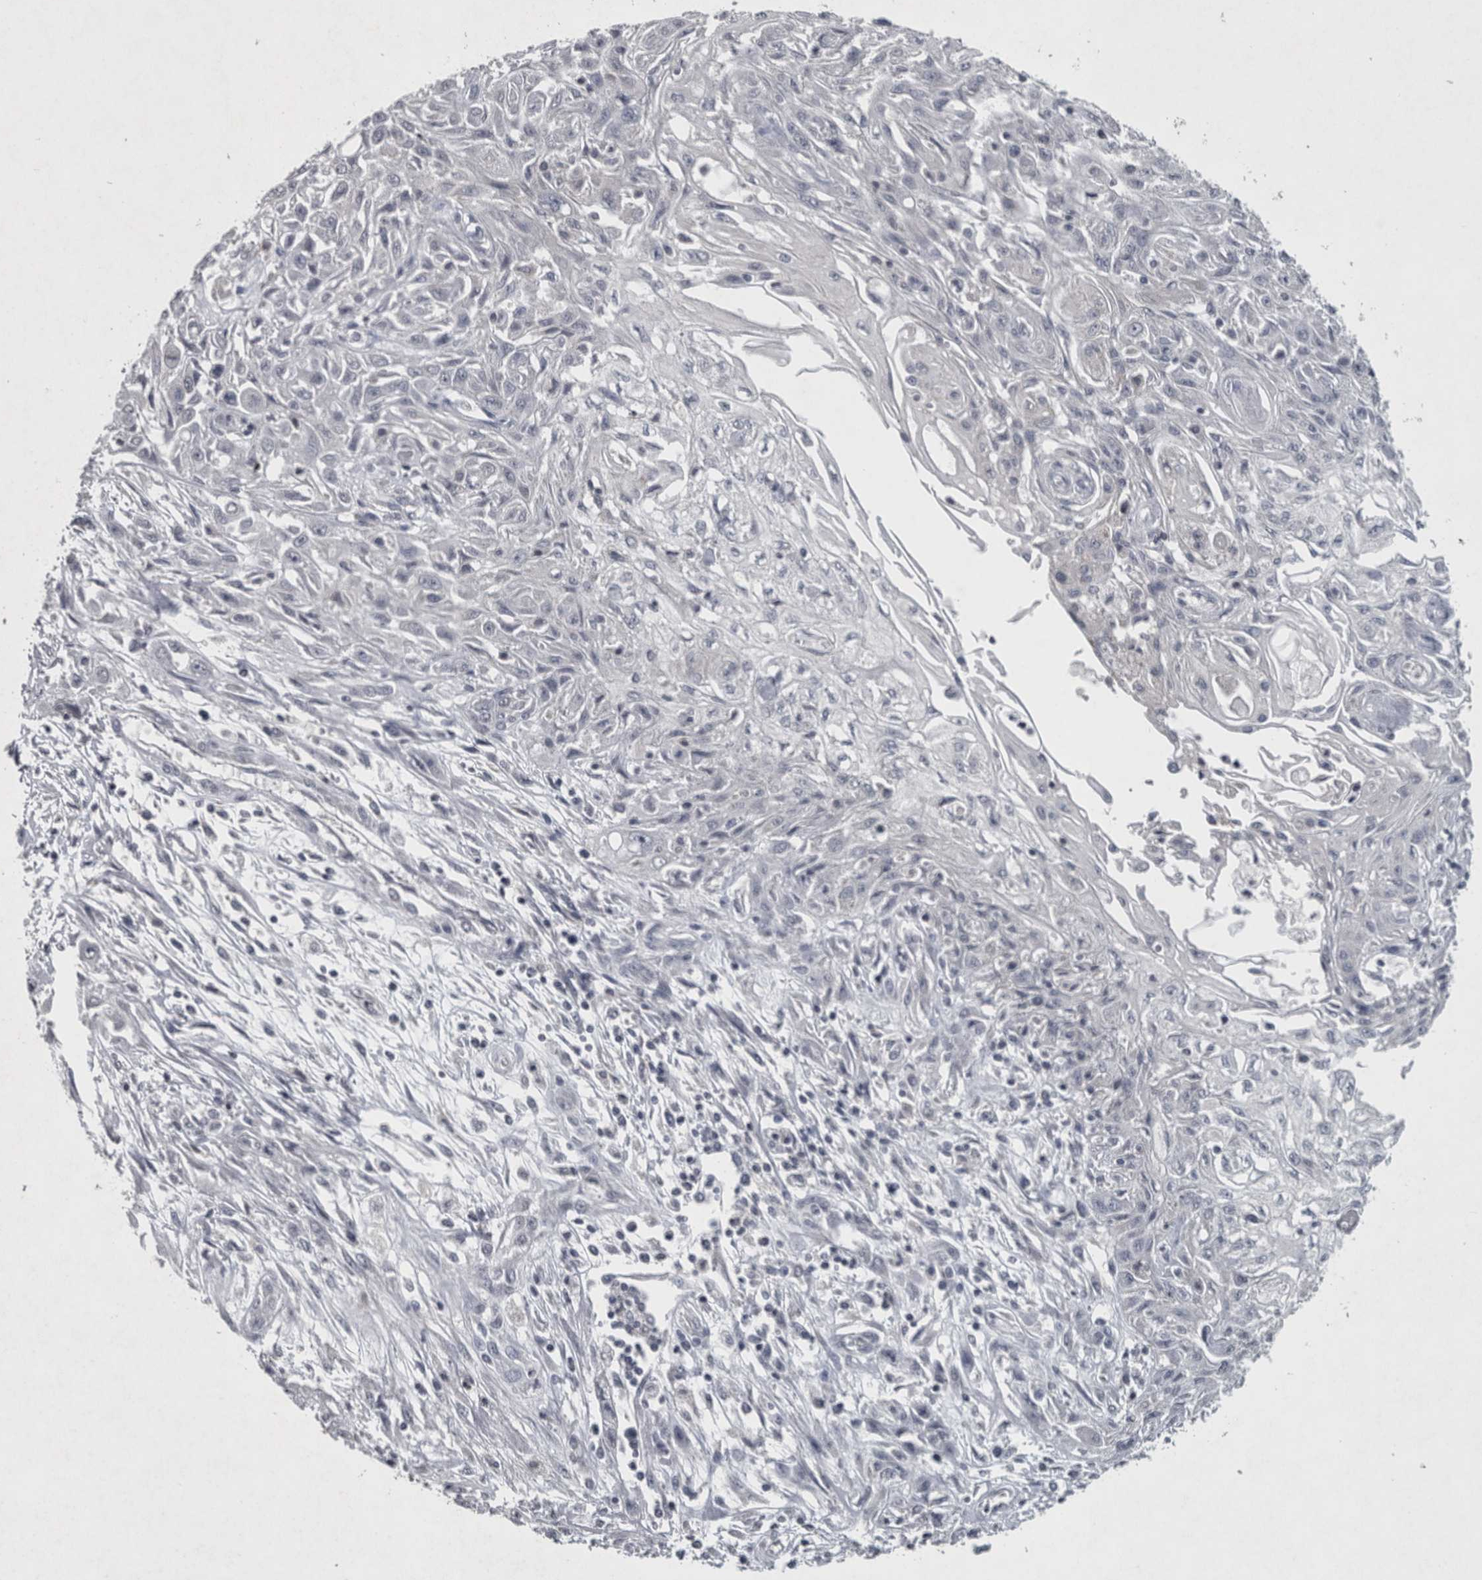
{"staining": {"intensity": "negative", "quantity": "none", "location": "none"}, "tissue": "skin cancer", "cell_type": "Tumor cells", "image_type": "cancer", "snomed": [{"axis": "morphology", "description": "Squamous cell carcinoma, NOS"}, {"axis": "morphology", "description": "Squamous cell carcinoma, metastatic, NOS"}, {"axis": "topography", "description": "Skin"}, {"axis": "topography", "description": "Lymph node"}], "caption": "Metastatic squamous cell carcinoma (skin) was stained to show a protein in brown. There is no significant expression in tumor cells.", "gene": "WNT7A", "patient": {"sex": "male", "age": 75}}